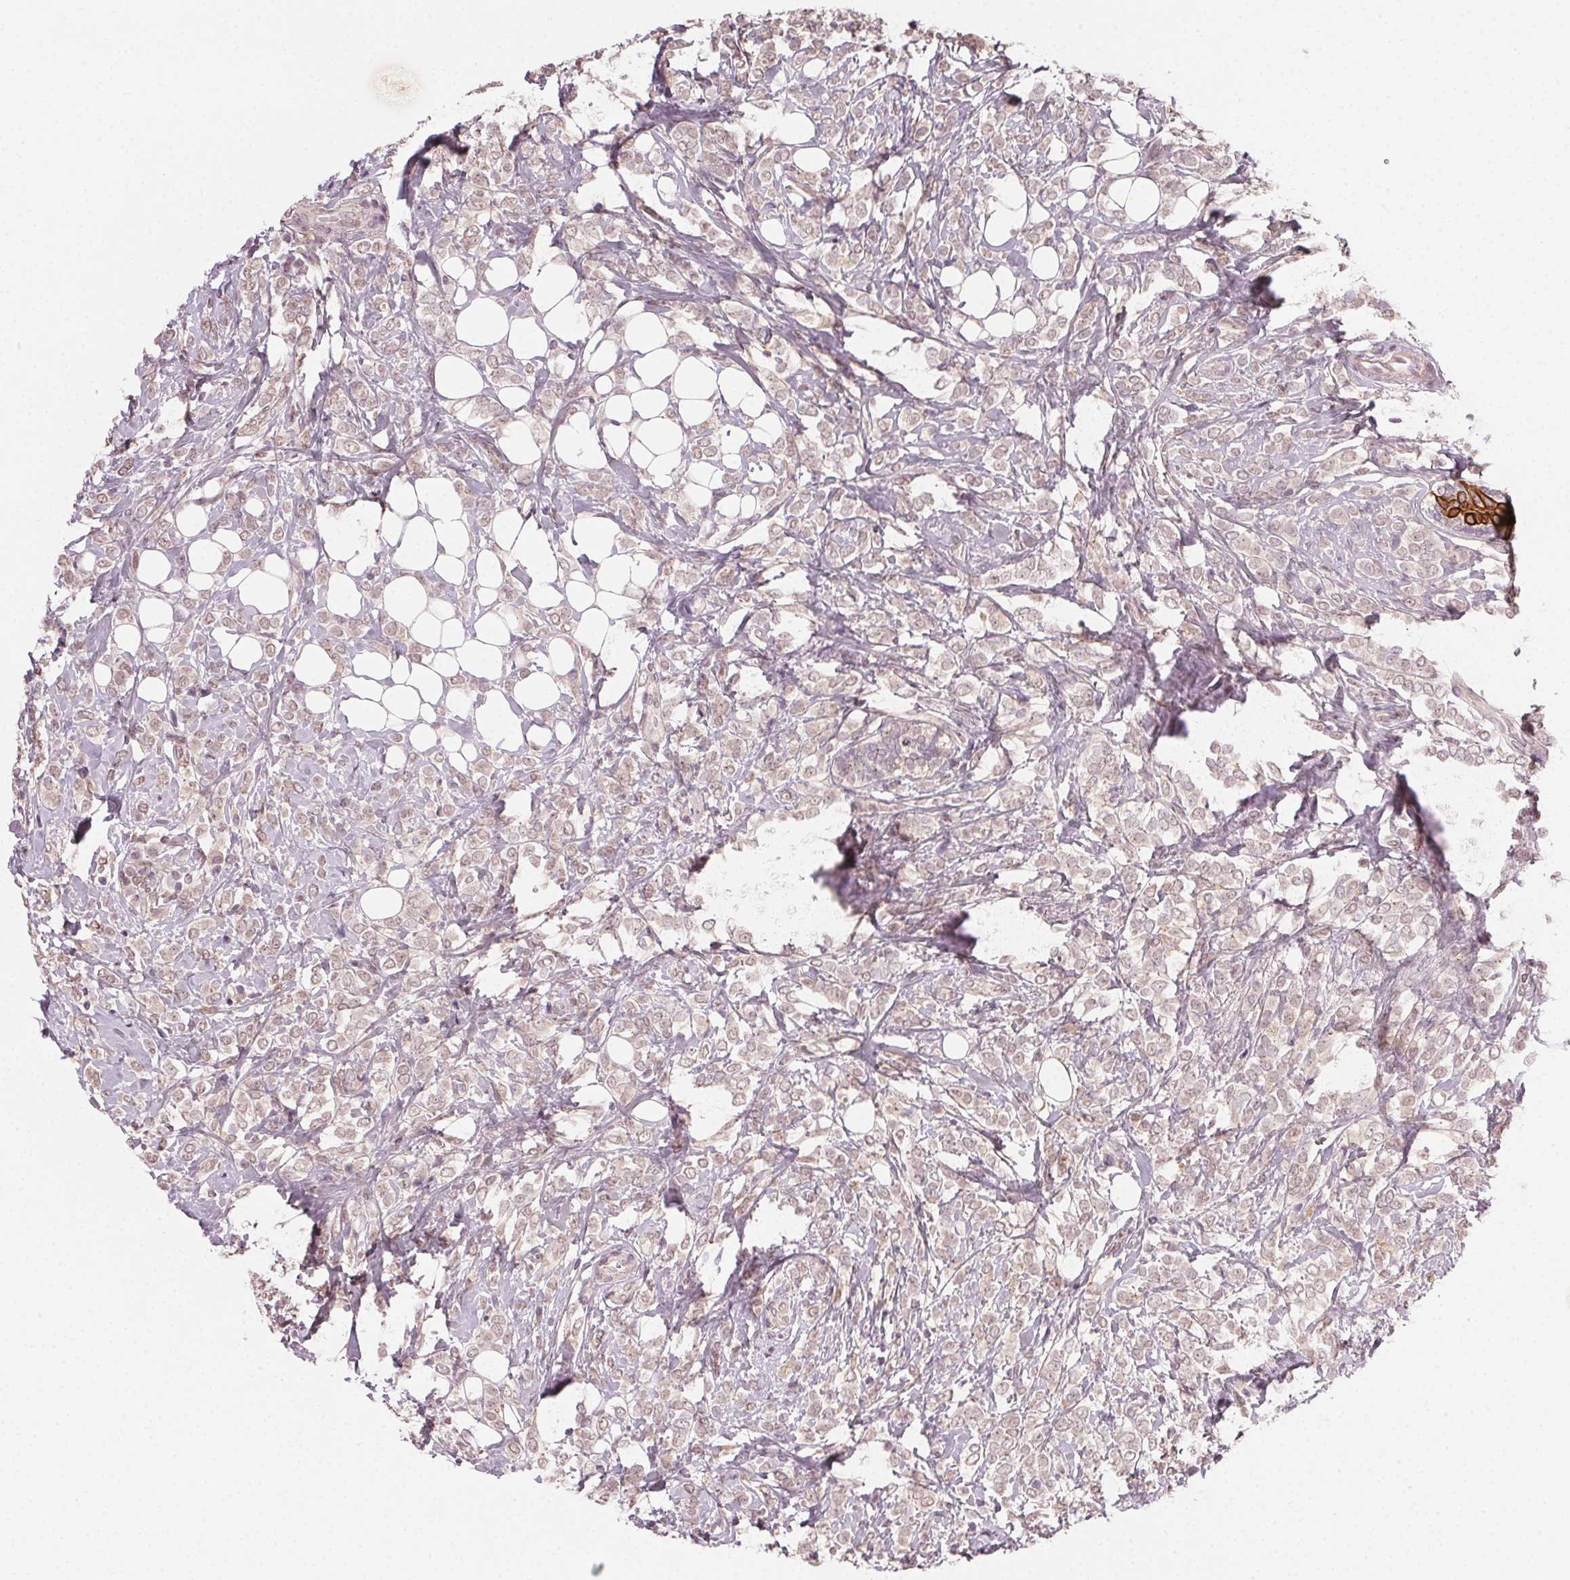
{"staining": {"intensity": "negative", "quantity": "none", "location": "none"}, "tissue": "breast cancer", "cell_type": "Tumor cells", "image_type": "cancer", "snomed": [{"axis": "morphology", "description": "Lobular carcinoma"}, {"axis": "topography", "description": "Breast"}], "caption": "Breast cancer (lobular carcinoma) stained for a protein using immunohistochemistry (IHC) shows no expression tumor cells.", "gene": "TUB", "patient": {"sex": "female", "age": 49}}